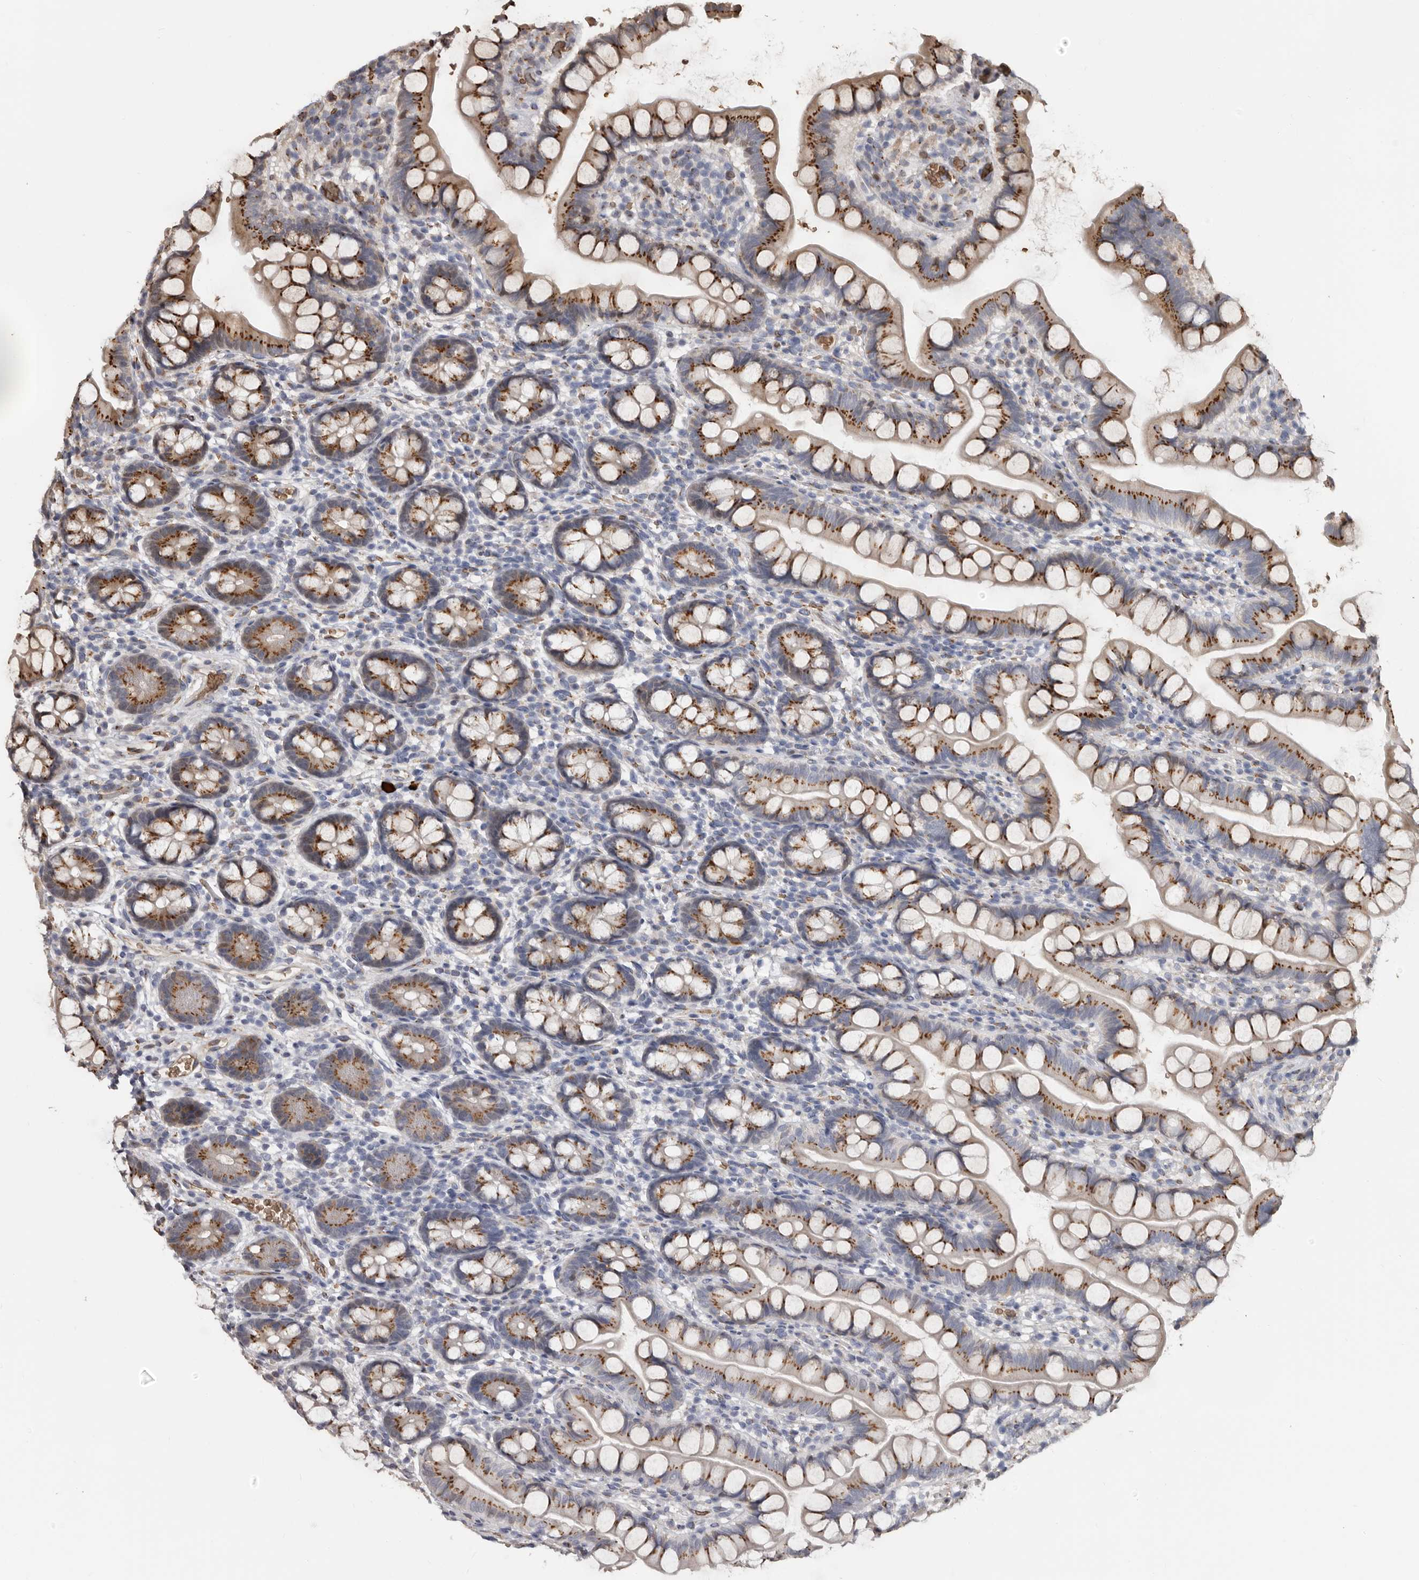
{"staining": {"intensity": "moderate", "quantity": ">75%", "location": "cytoplasmic/membranous"}, "tissue": "small intestine", "cell_type": "Glandular cells", "image_type": "normal", "snomed": [{"axis": "morphology", "description": "Normal tissue, NOS"}, {"axis": "topography", "description": "Small intestine"}], "caption": "Unremarkable small intestine exhibits moderate cytoplasmic/membranous expression in about >75% of glandular cells, visualized by immunohistochemistry. Immunohistochemistry (ihc) stains the protein in brown and the nuclei are stained blue.", "gene": "ENTREP1", "patient": {"sex": "female", "age": 84}}